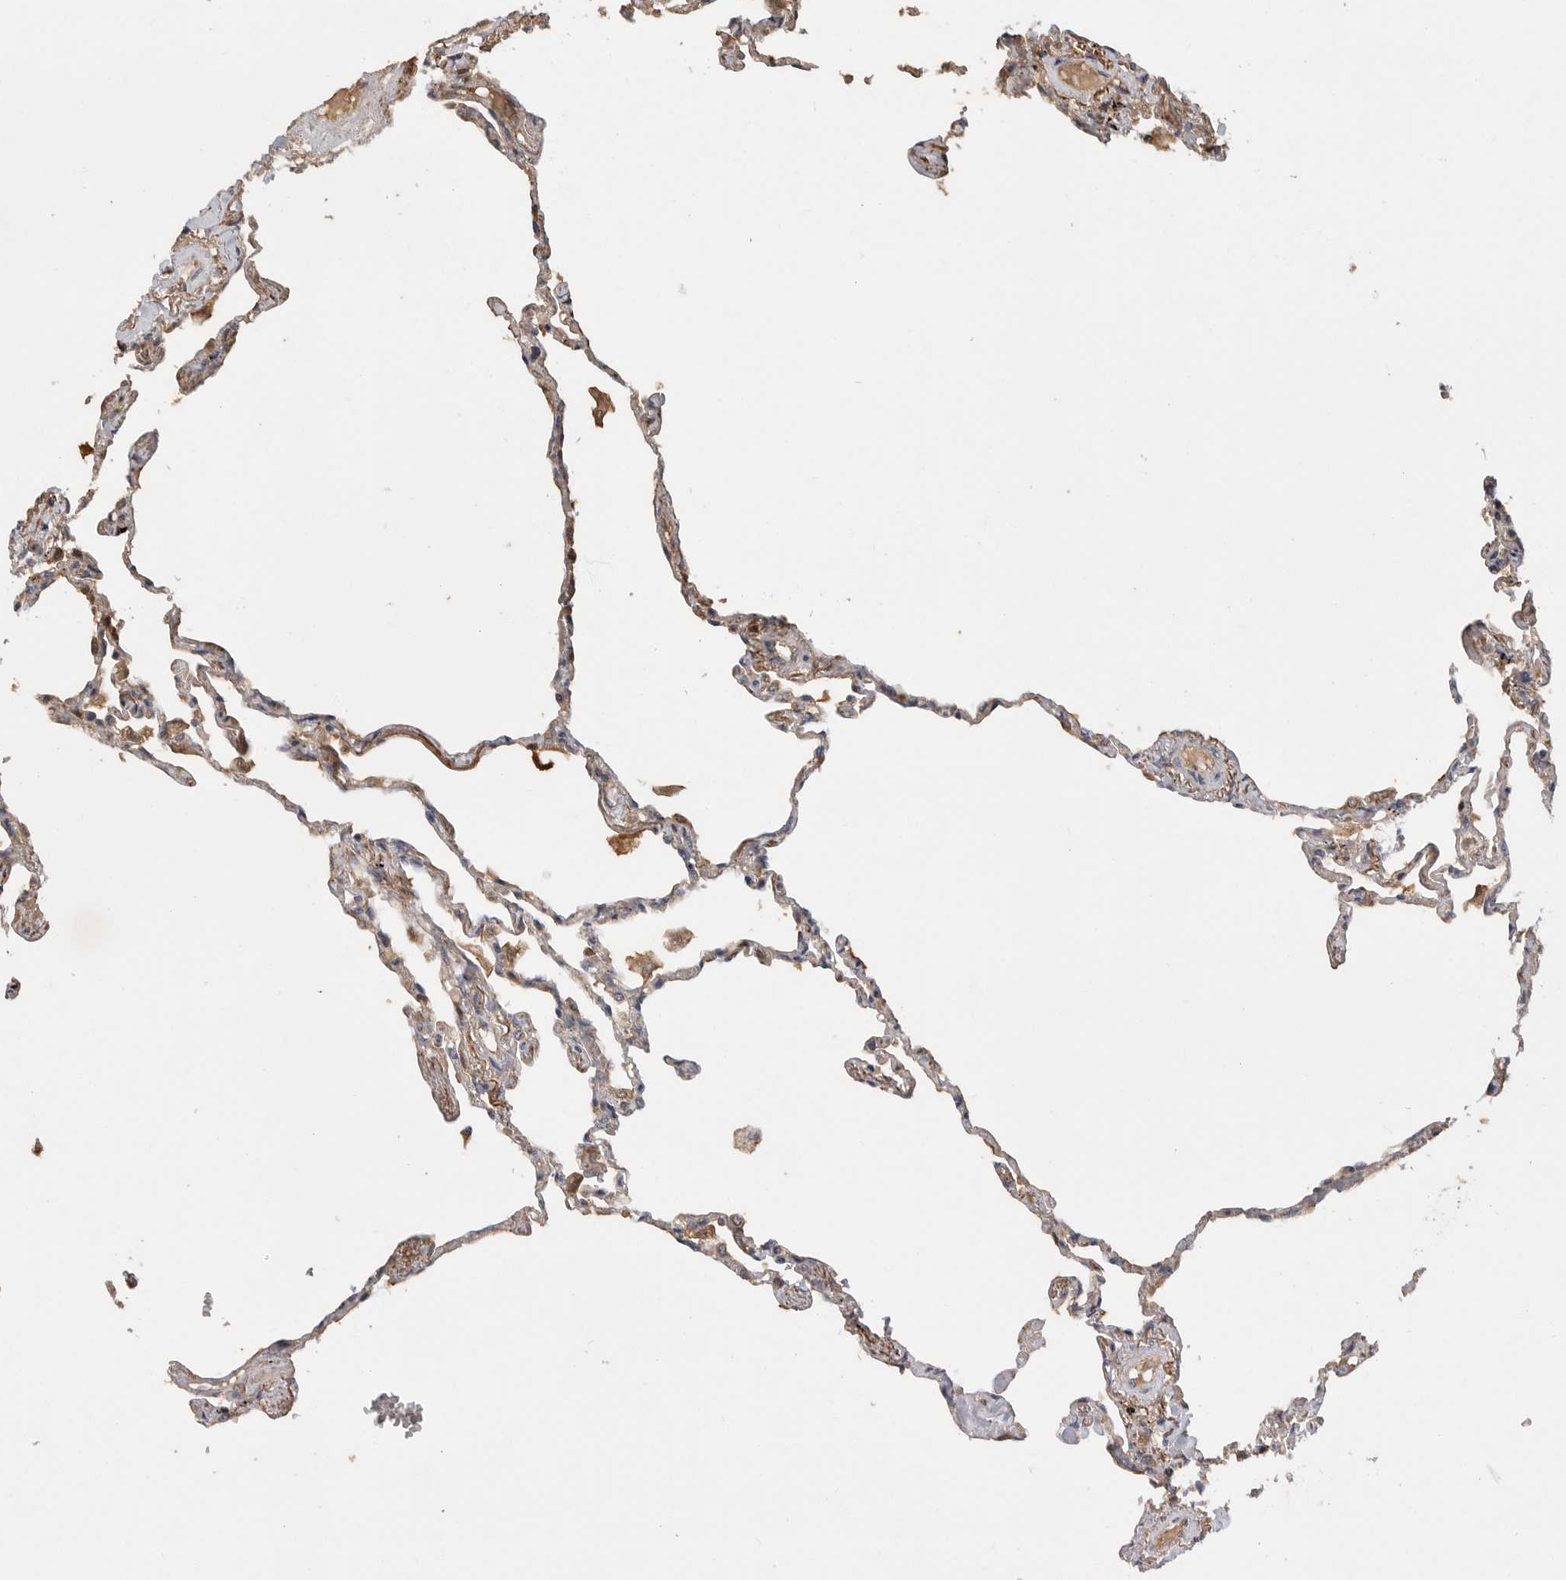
{"staining": {"intensity": "weak", "quantity": "25%-75%", "location": "cytoplasmic/membranous"}, "tissue": "lung", "cell_type": "Alveolar cells", "image_type": "normal", "snomed": [{"axis": "morphology", "description": "Normal tissue, NOS"}, {"axis": "topography", "description": "Lung"}], "caption": "Weak cytoplasmic/membranous protein staining is appreciated in about 25%-75% of alveolar cells in lung. The protein is stained brown, and the nuclei are stained in blue (DAB (3,3'-diaminobenzidine) IHC with brightfield microscopy, high magnification).", "gene": "VN1R4", "patient": {"sex": "female", "age": 67}}